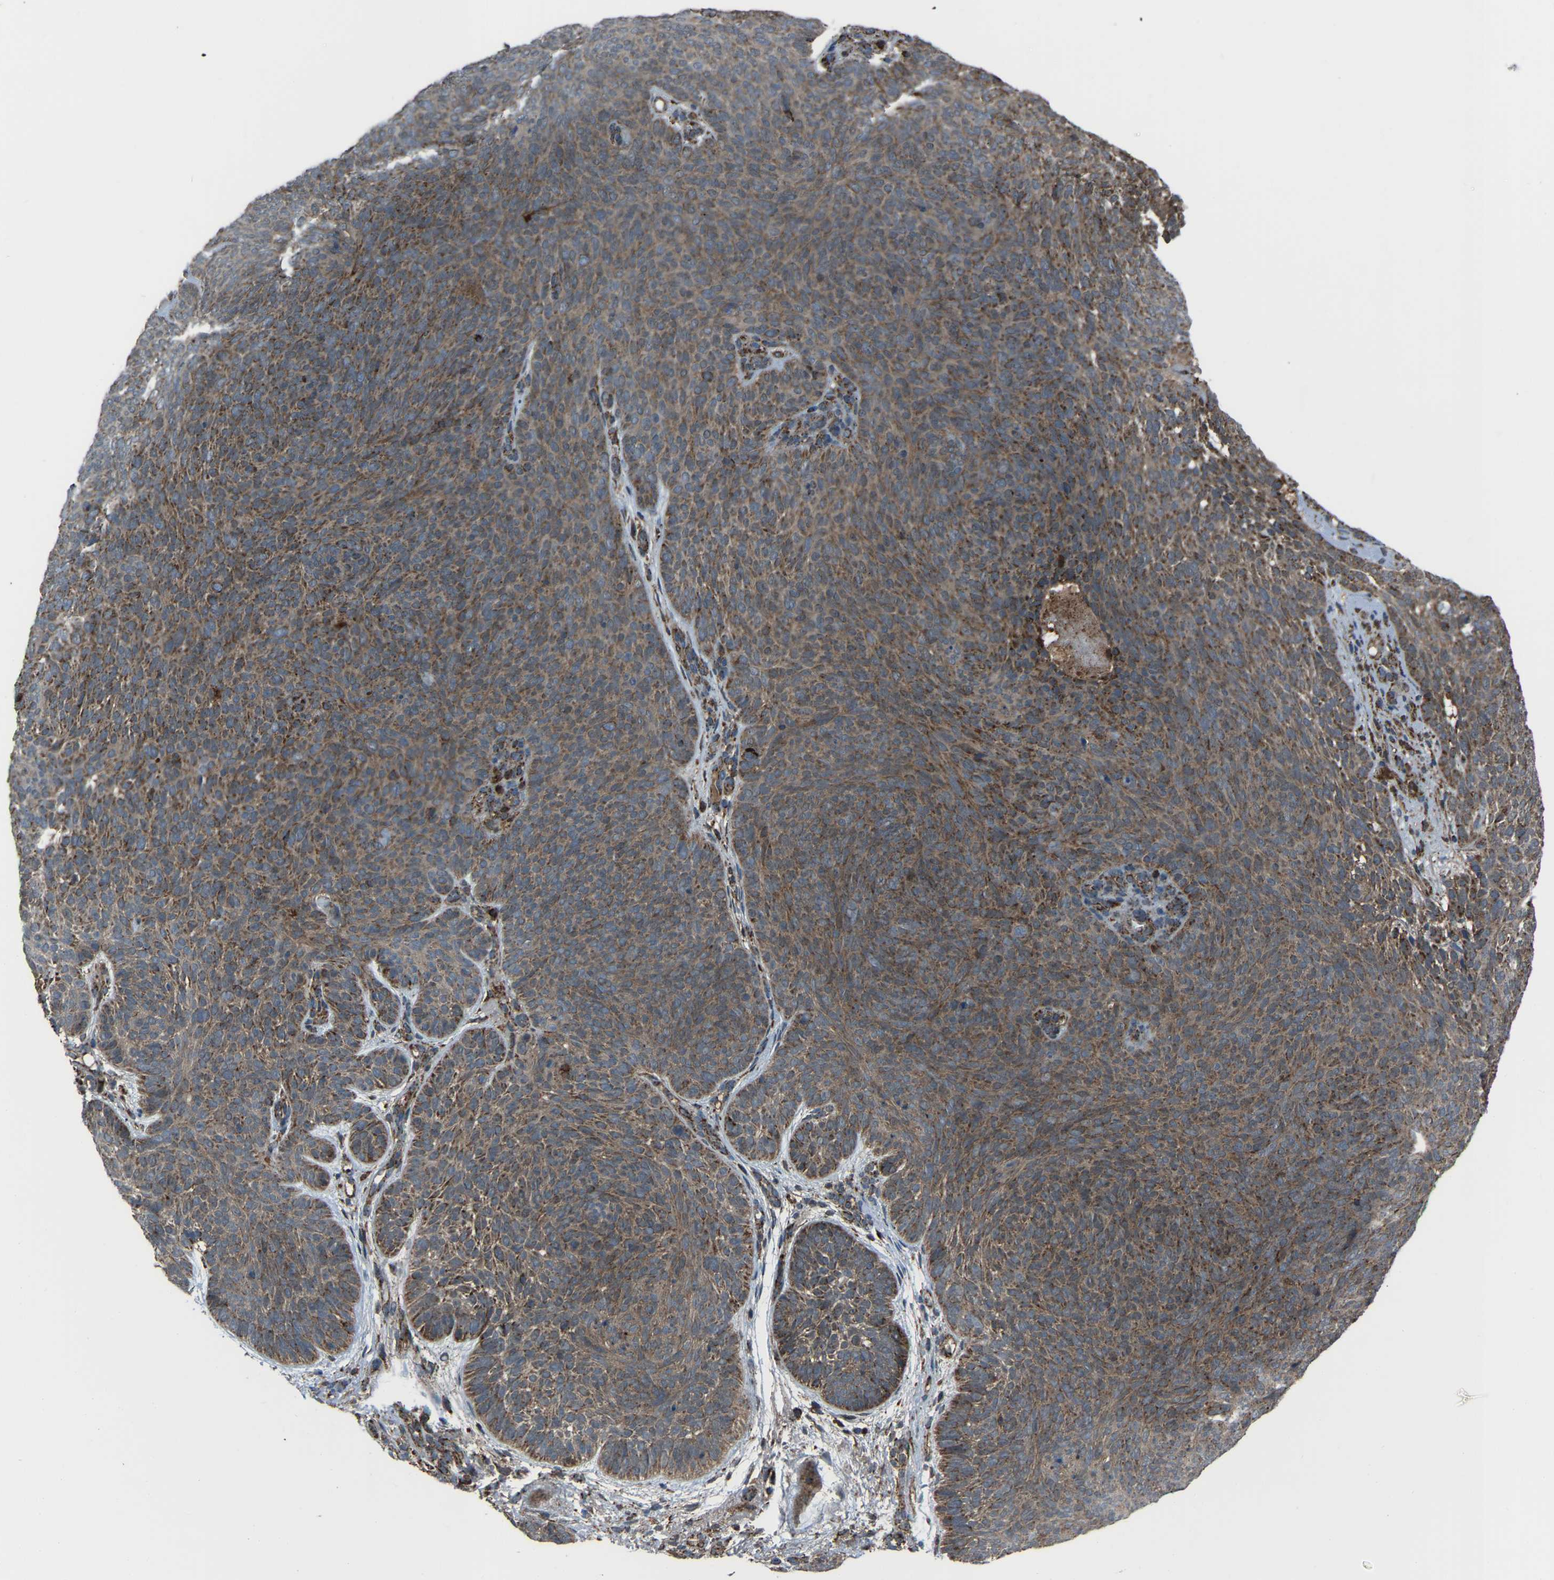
{"staining": {"intensity": "moderate", "quantity": ">75%", "location": "cytoplasmic/membranous"}, "tissue": "skin cancer", "cell_type": "Tumor cells", "image_type": "cancer", "snomed": [{"axis": "morphology", "description": "Basal cell carcinoma"}, {"axis": "topography", "description": "Skin"}], "caption": "Basal cell carcinoma (skin) was stained to show a protein in brown. There is medium levels of moderate cytoplasmic/membranous positivity in about >75% of tumor cells. The staining was performed using DAB to visualize the protein expression in brown, while the nuclei were stained in blue with hematoxylin (Magnification: 20x).", "gene": "AKR1A1", "patient": {"sex": "male", "age": 61}}